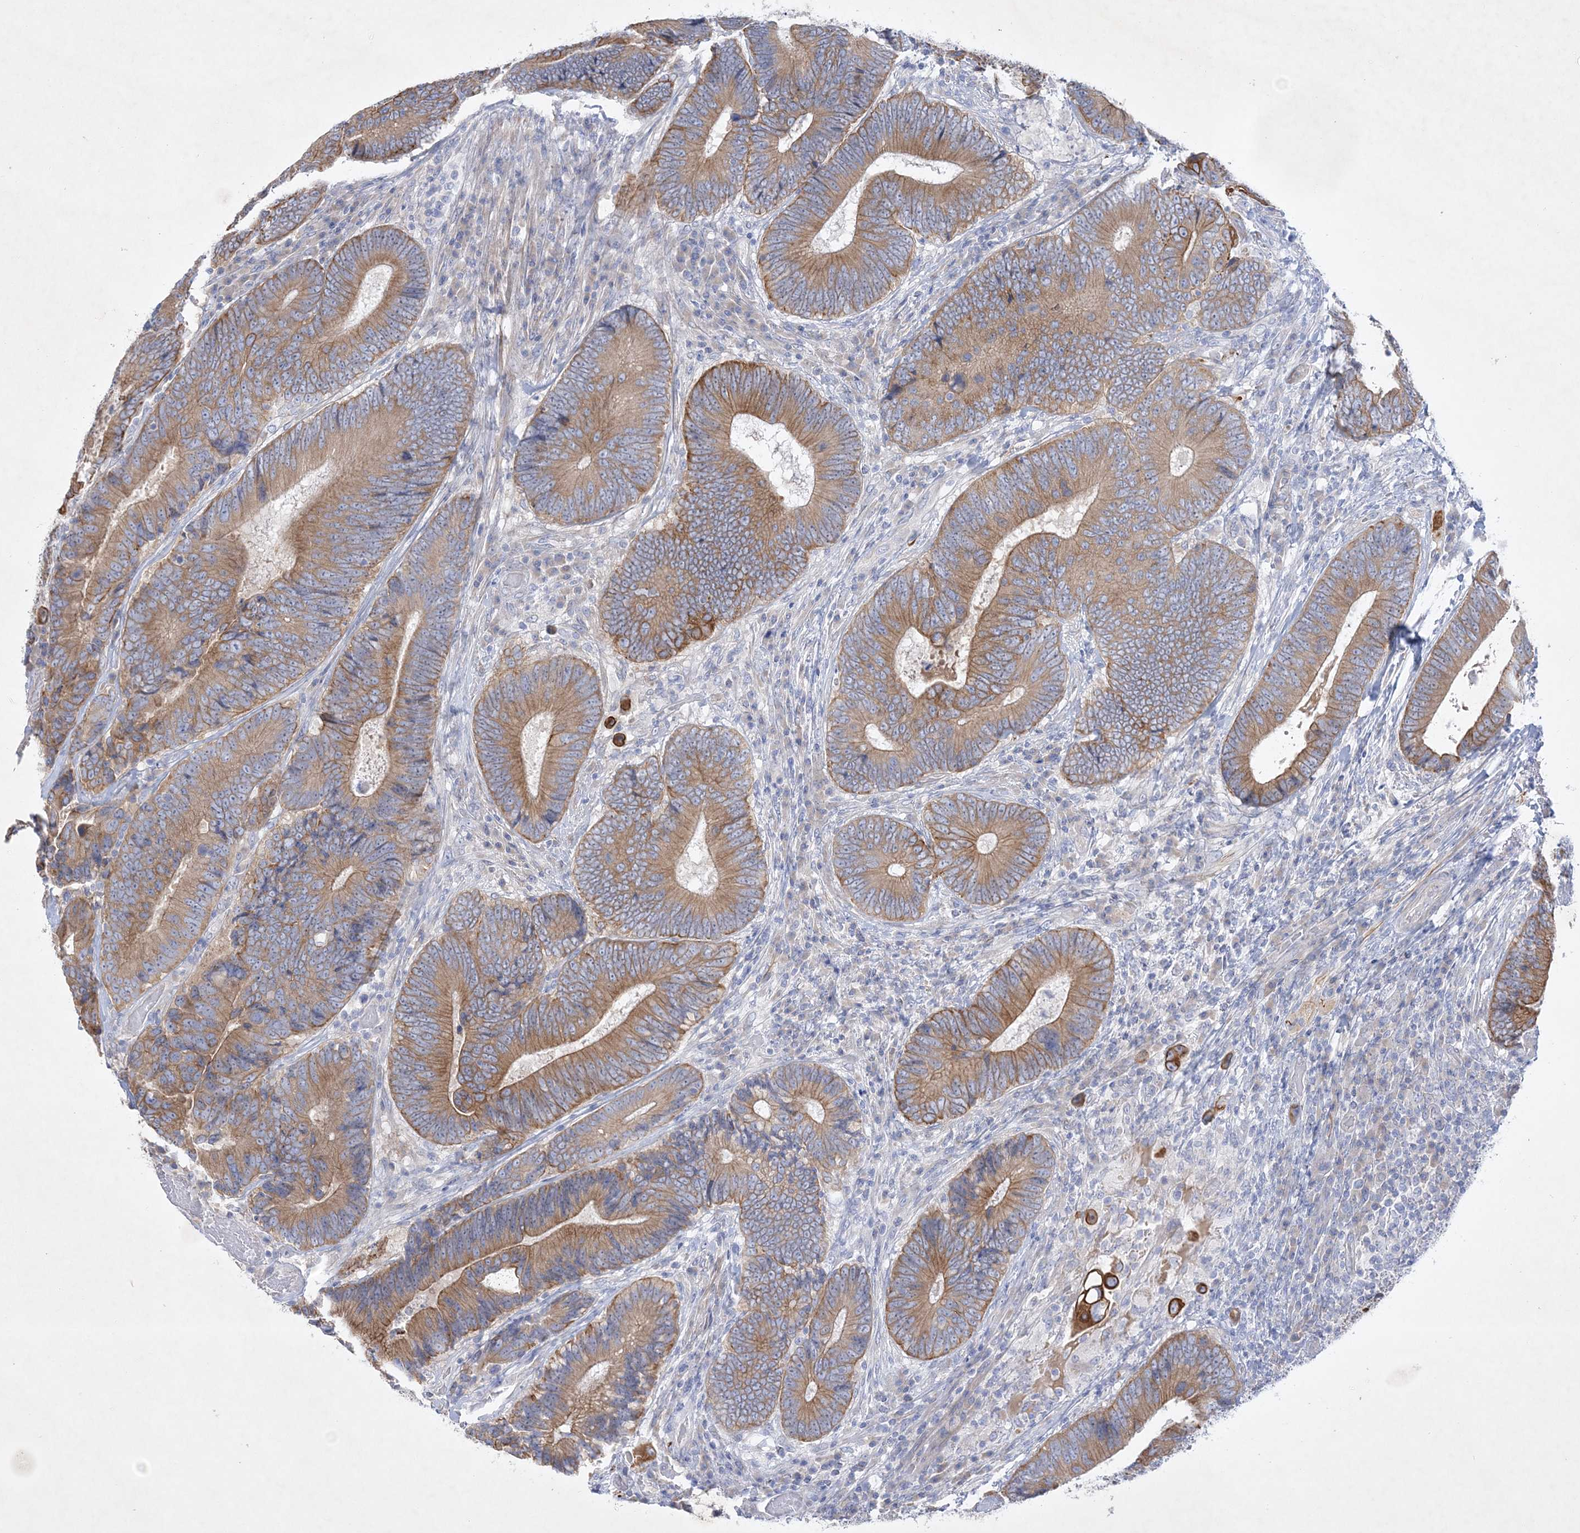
{"staining": {"intensity": "moderate", "quantity": ">75%", "location": "cytoplasmic/membranous"}, "tissue": "colorectal cancer", "cell_type": "Tumor cells", "image_type": "cancer", "snomed": [{"axis": "morphology", "description": "Adenocarcinoma, NOS"}, {"axis": "topography", "description": "Colon"}], "caption": "Moderate cytoplasmic/membranous protein expression is seen in about >75% of tumor cells in colorectal cancer (adenocarcinoma).", "gene": "FARSB", "patient": {"sex": "female", "age": 78}}